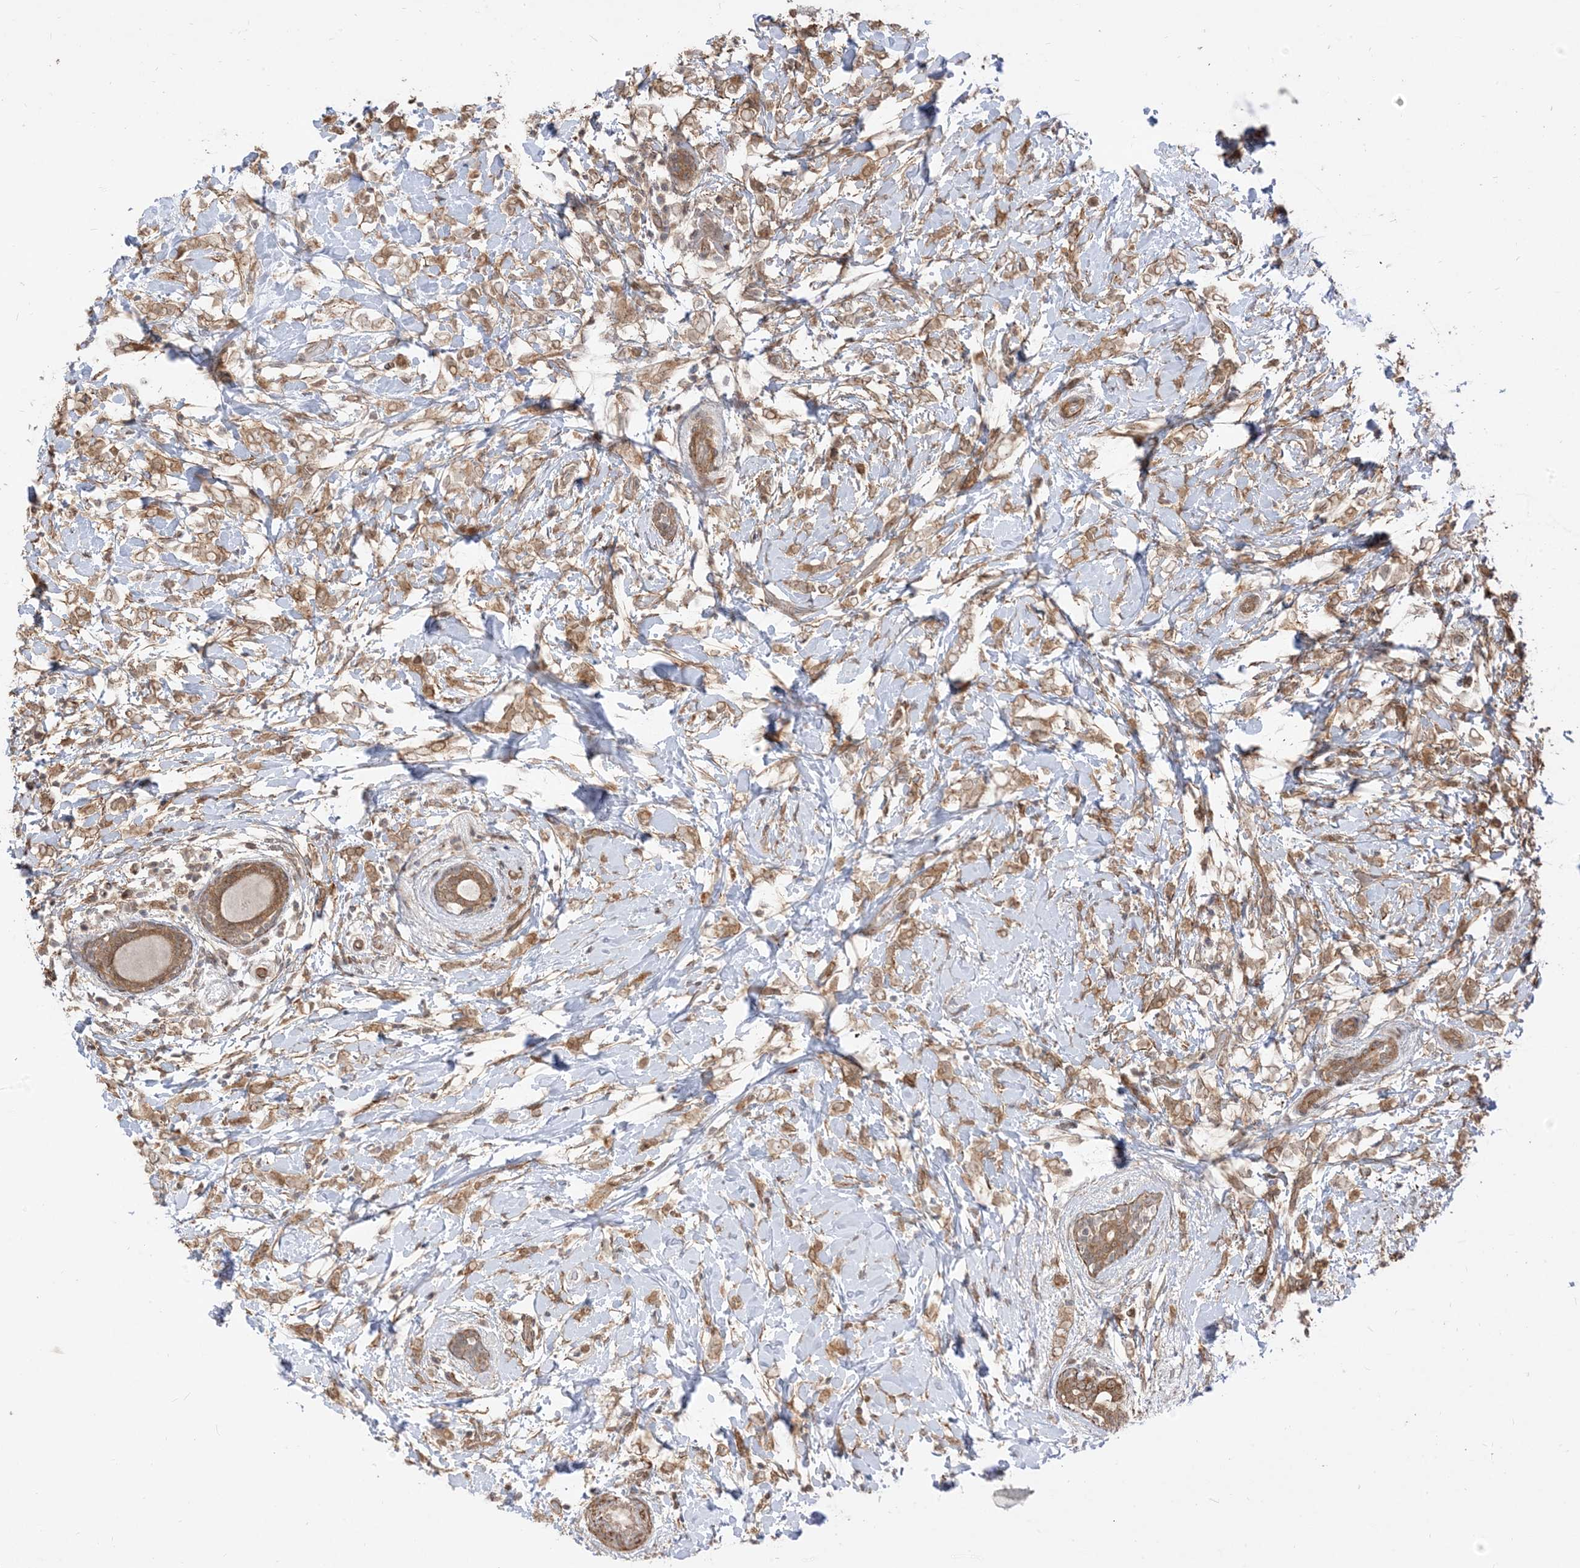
{"staining": {"intensity": "moderate", "quantity": ">75%", "location": "cytoplasmic/membranous"}, "tissue": "breast cancer", "cell_type": "Tumor cells", "image_type": "cancer", "snomed": [{"axis": "morphology", "description": "Normal tissue, NOS"}, {"axis": "morphology", "description": "Lobular carcinoma"}, {"axis": "topography", "description": "Breast"}], "caption": "A brown stain labels moderate cytoplasmic/membranous staining of a protein in human breast lobular carcinoma tumor cells. (DAB IHC with brightfield microscopy, high magnification).", "gene": "TBCC", "patient": {"sex": "female", "age": 47}}